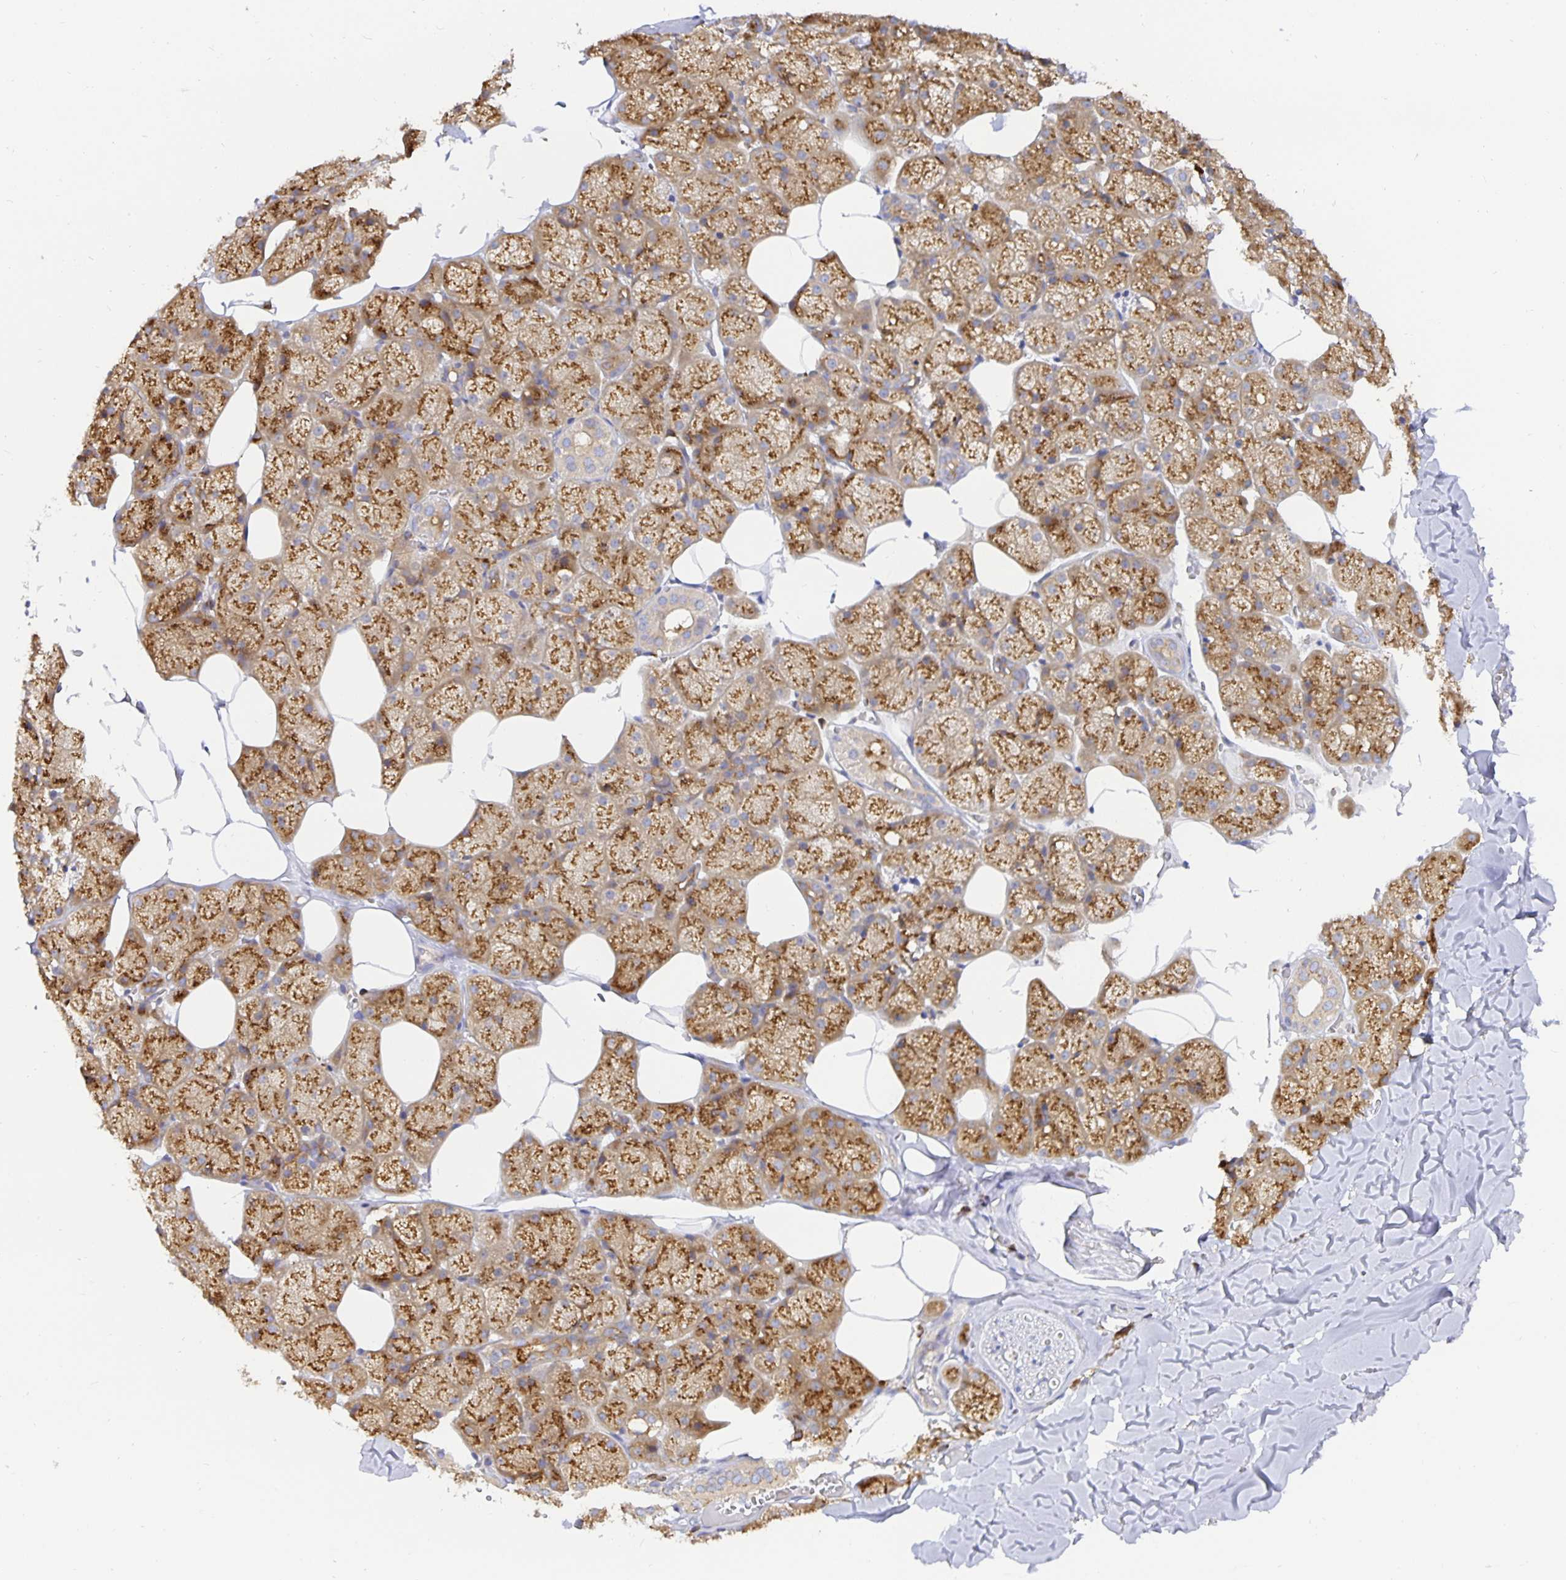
{"staining": {"intensity": "moderate", "quantity": ">75%", "location": "cytoplasmic/membranous"}, "tissue": "salivary gland", "cell_type": "Glandular cells", "image_type": "normal", "snomed": [{"axis": "morphology", "description": "Normal tissue, NOS"}, {"axis": "topography", "description": "Salivary gland"}, {"axis": "topography", "description": "Peripheral nerve tissue"}], "caption": "Salivary gland stained with a brown dye shows moderate cytoplasmic/membranous positive staining in about >75% of glandular cells.", "gene": "USO1", "patient": {"sex": "male", "age": 38}}